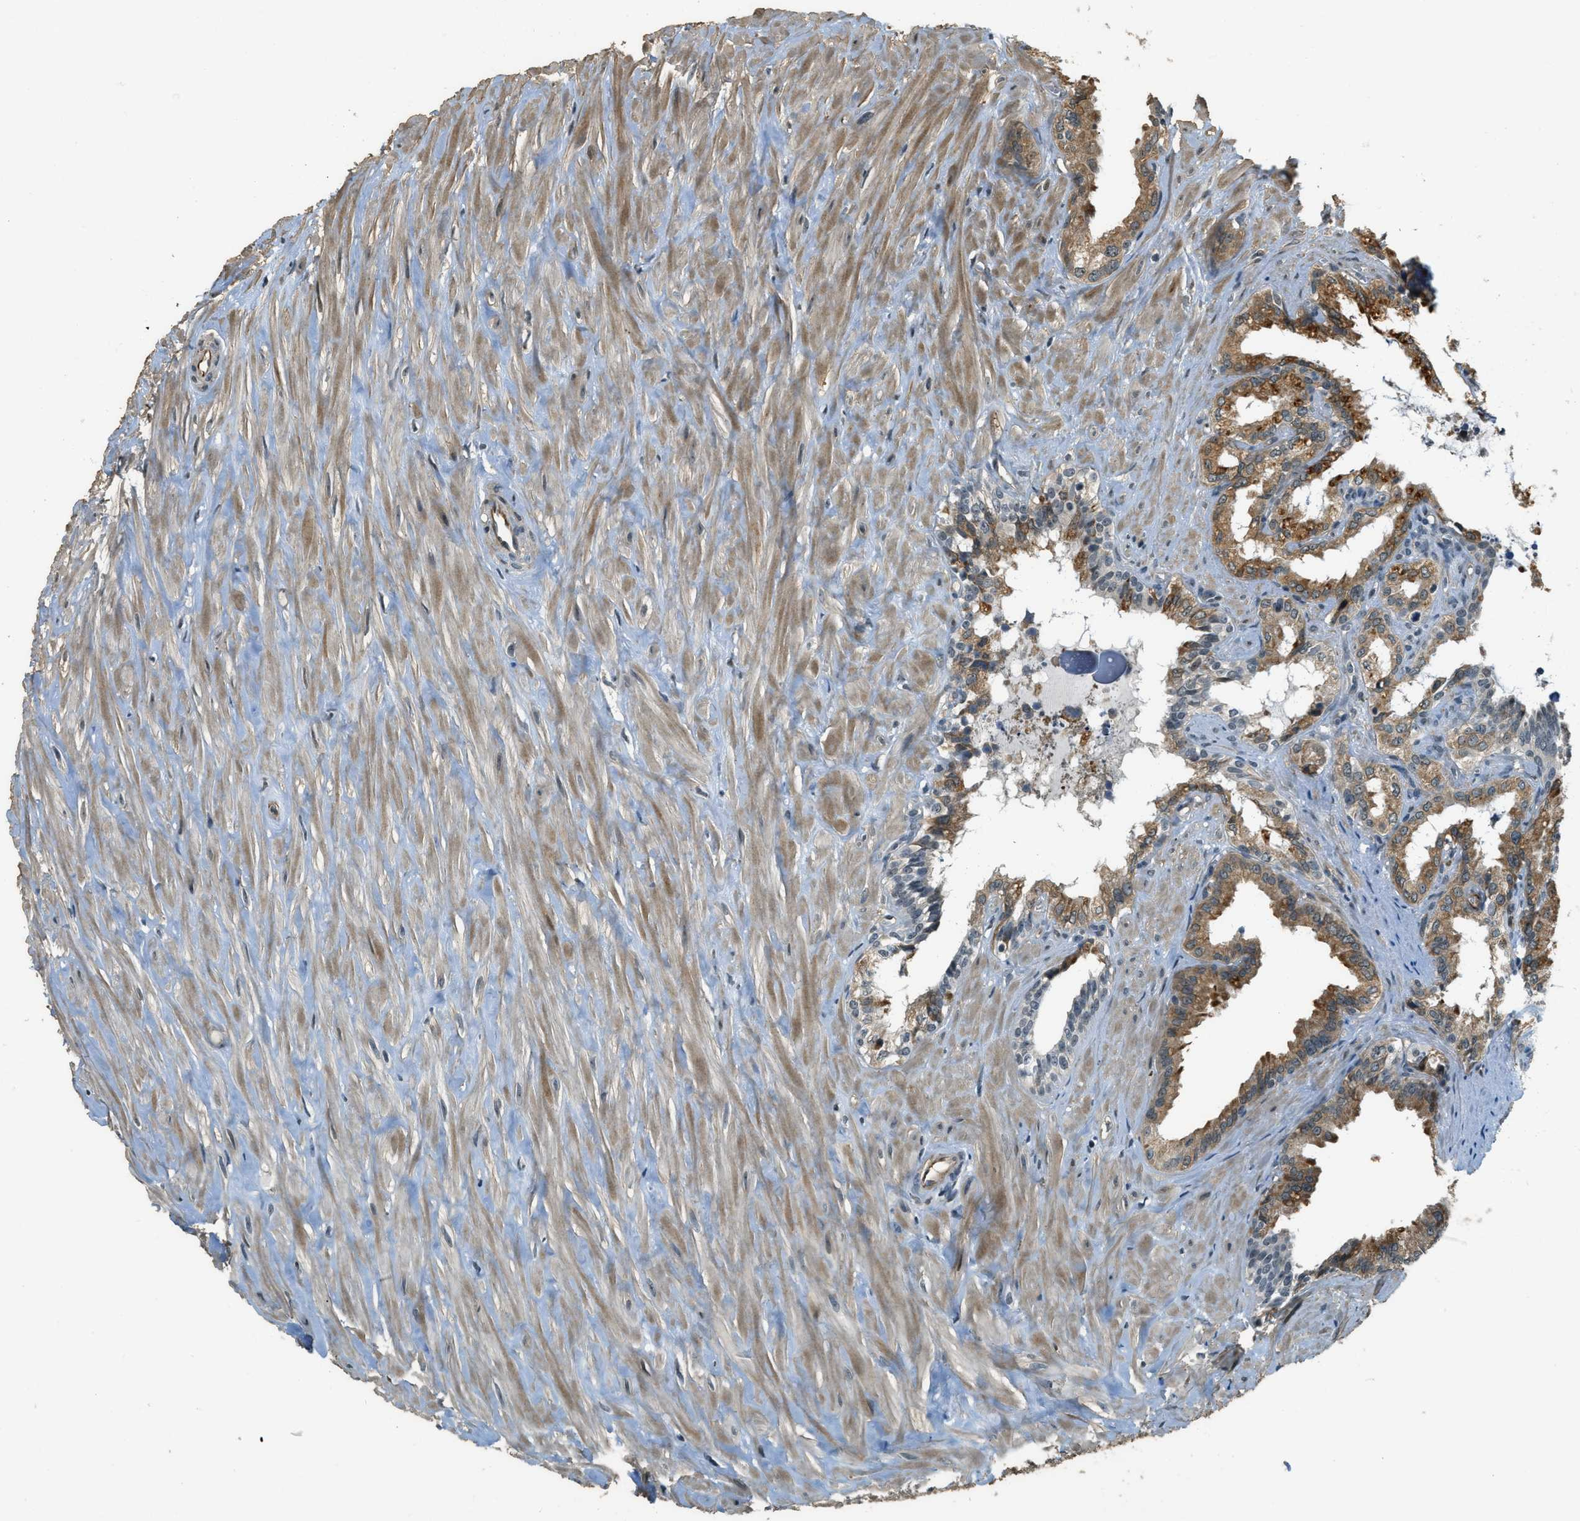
{"staining": {"intensity": "moderate", "quantity": ">75%", "location": "cytoplasmic/membranous"}, "tissue": "seminal vesicle", "cell_type": "Glandular cells", "image_type": "normal", "snomed": [{"axis": "morphology", "description": "Normal tissue, NOS"}, {"axis": "topography", "description": "Seminal veicle"}], "caption": "The image demonstrates staining of normal seminal vesicle, revealing moderate cytoplasmic/membranous protein positivity (brown color) within glandular cells.", "gene": "MED21", "patient": {"sex": "male", "age": 64}}